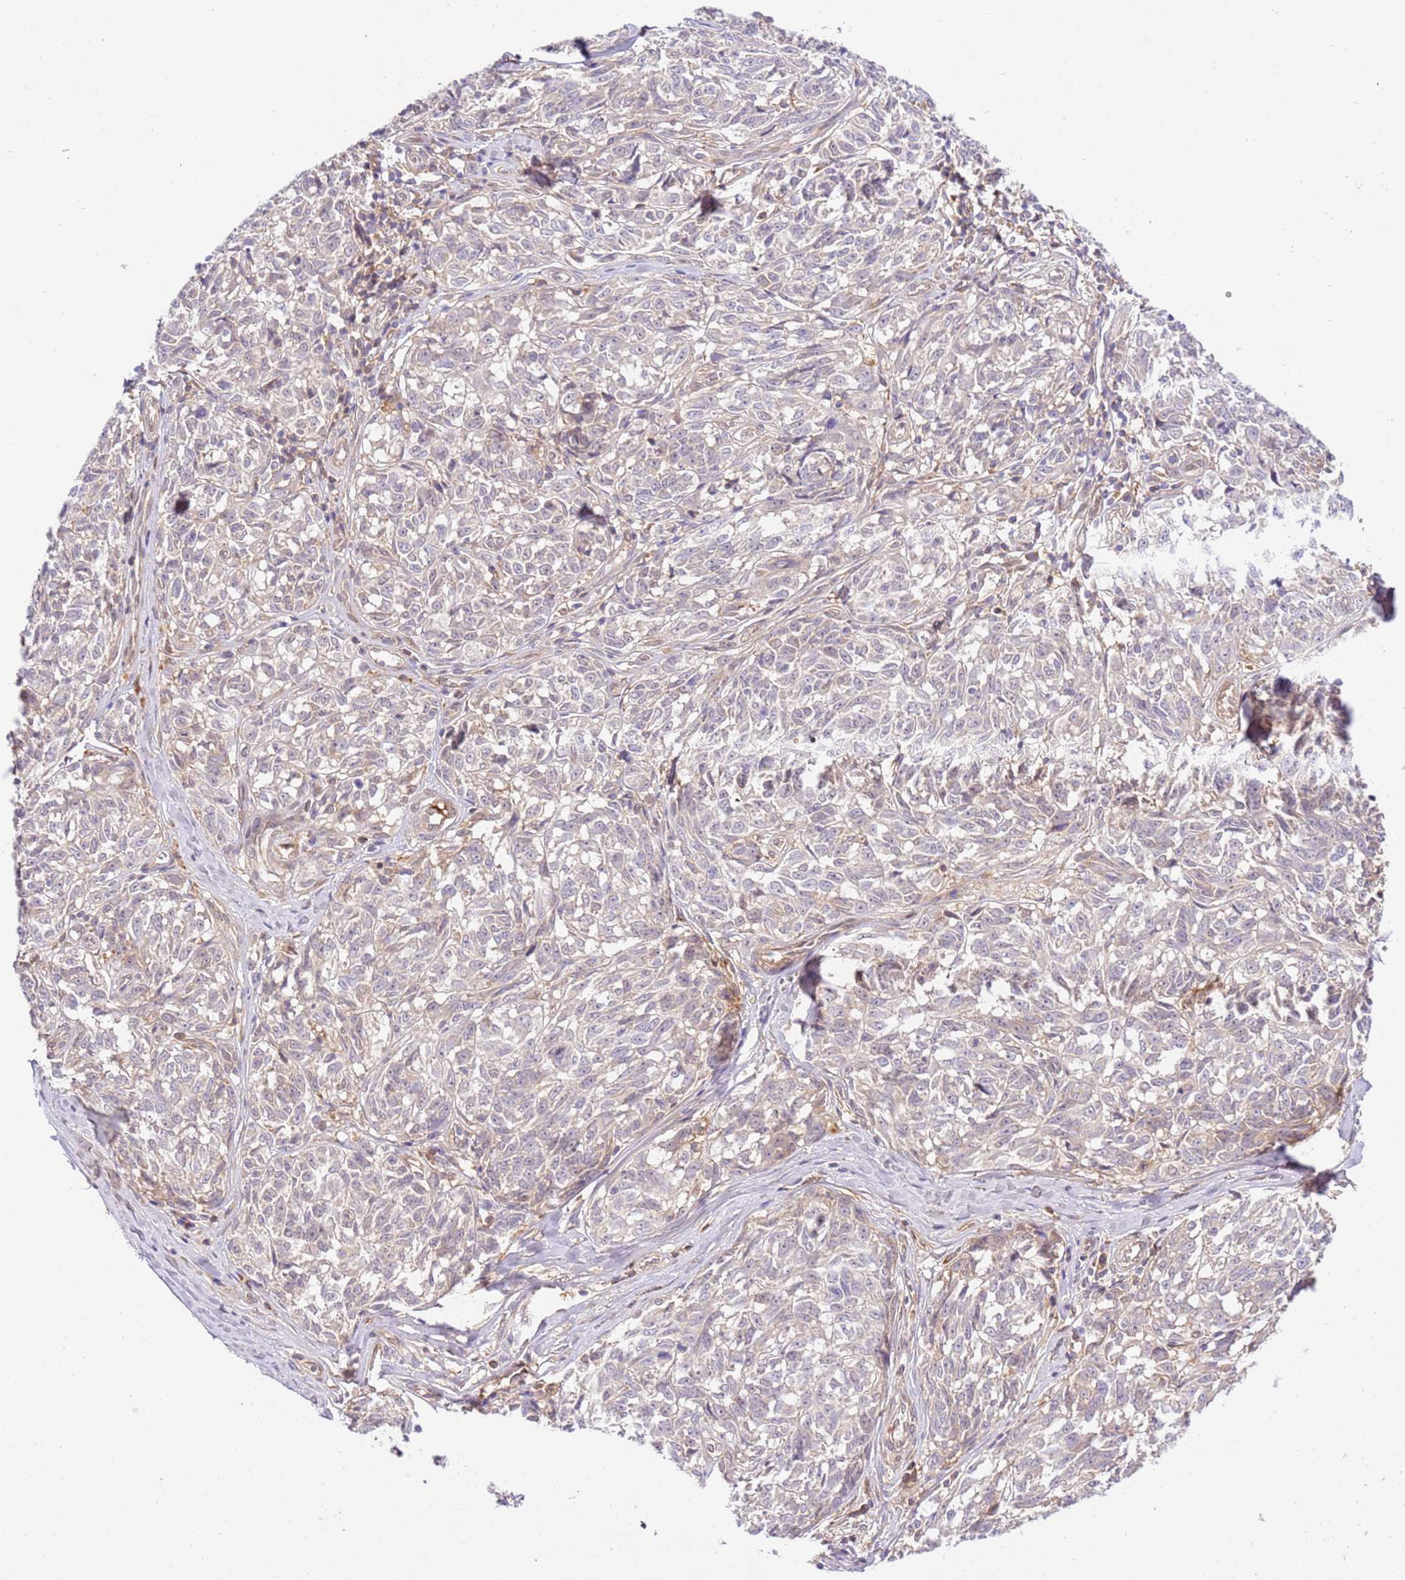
{"staining": {"intensity": "negative", "quantity": "none", "location": "none"}, "tissue": "melanoma", "cell_type": "Tumor cells", "image_type": "cancer", "snomed": [{"axis": "morphology", "description": "Normal tissue, NOS"}, {"axis": "morphology", "description": "Malignant melanoma, NOS"}, {"axis": "topography", "description": "Skin"}], "caption": "Protein analysis of melanoma shows no significant positivity in tumor cells.", "gene": "C8G", "patient": {"sex": "female", "age": 64}}